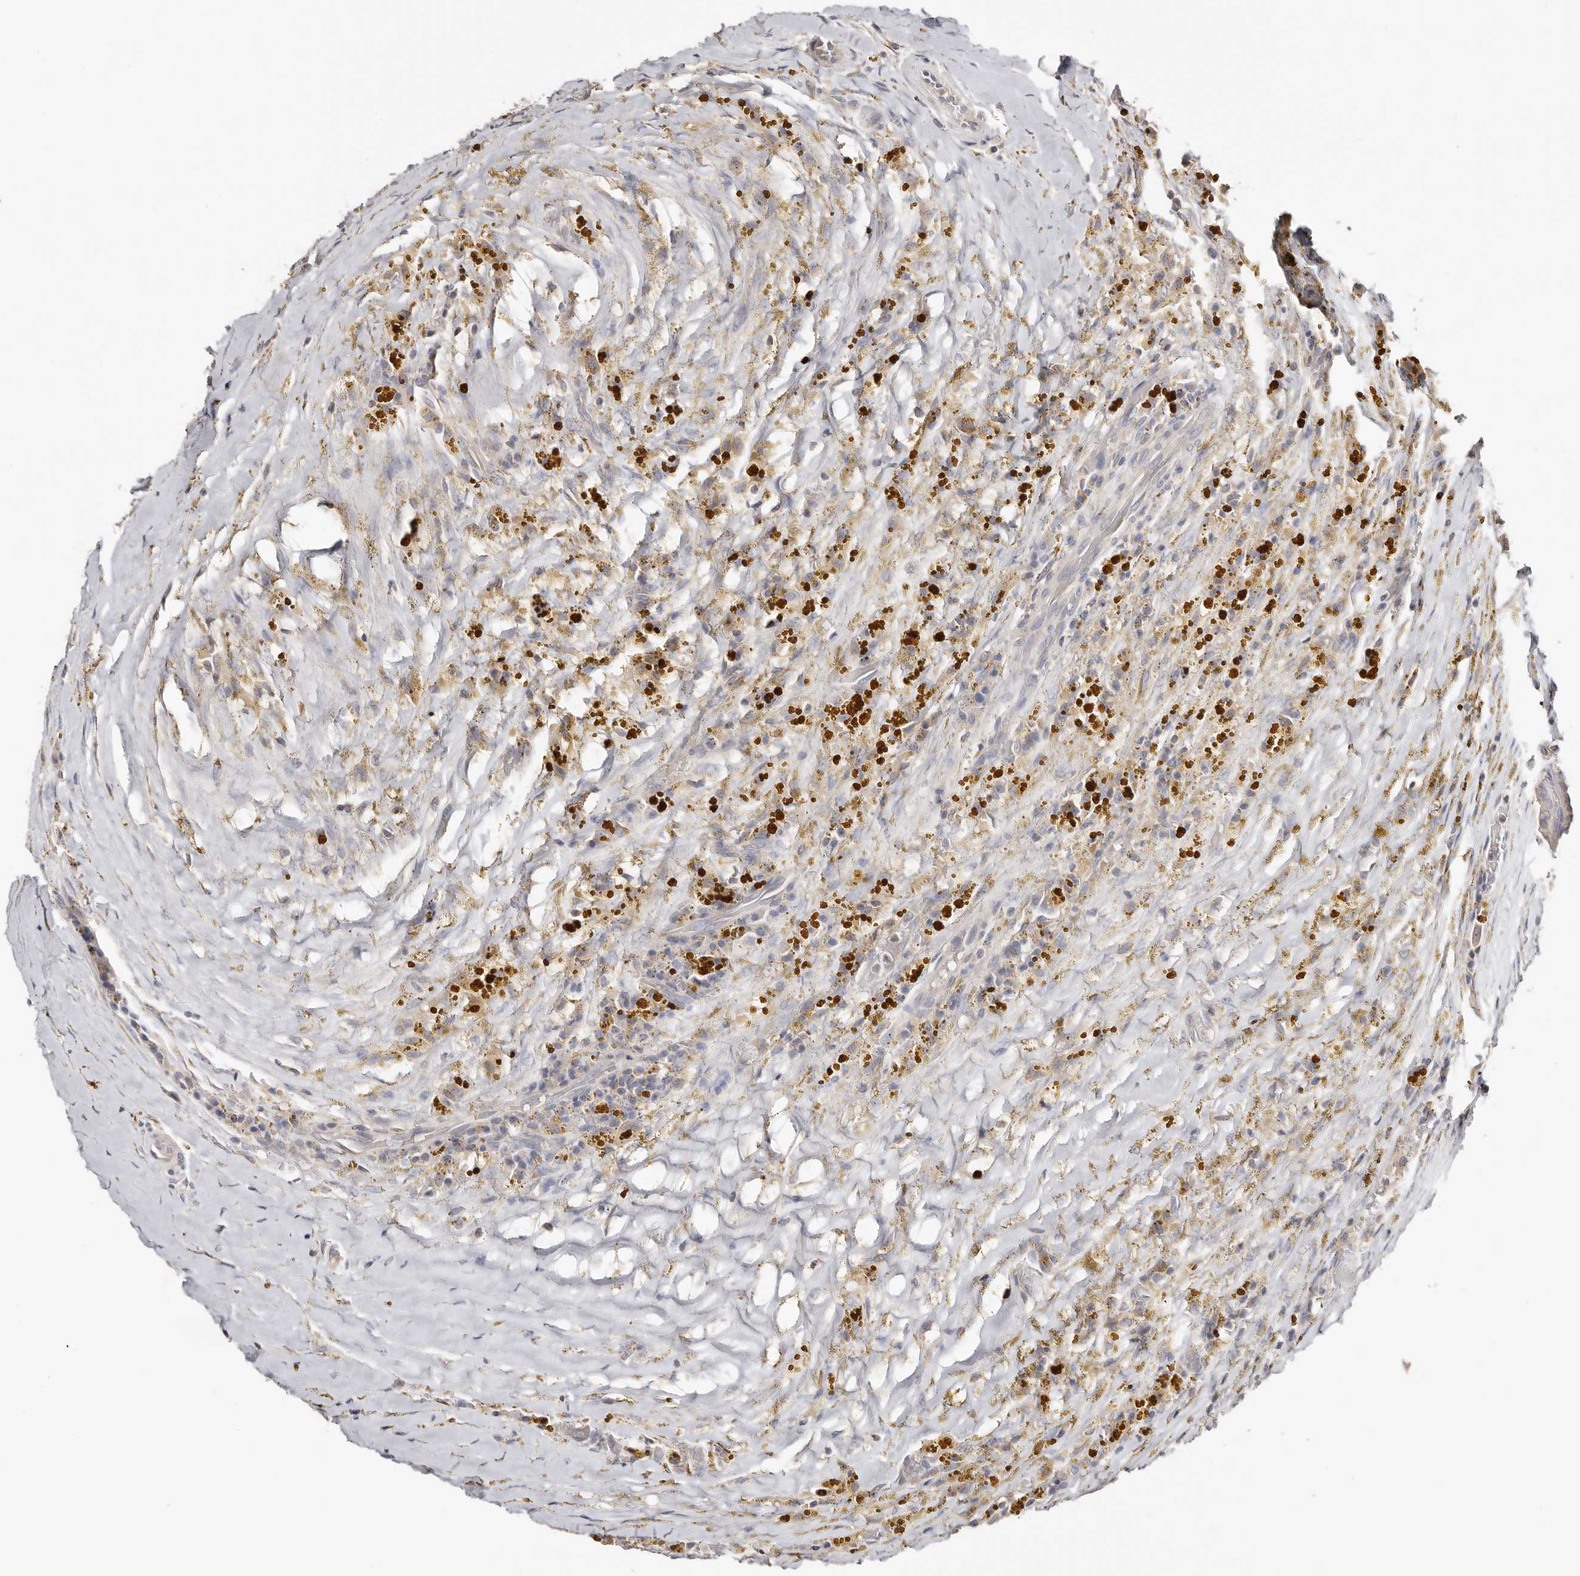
{"staining": {"intensity": "negative", "quantity": "none", "location": "none"}, "tissue": "thyroid cancer", "cell_type": "Tumor cells", "image_type": "cancer", "snomed": [{"axis": "morphology", "description": "Papillary adenocarcinoma, NOS"}, {"axis": "topography", "description": "Thyroid gland"}], "caption": "This is an immunohistochemistry (IHC) photomicrograph of human thyroid papillary adenocarcinoma. There is no positivity in tumor cells.", "gene": "S100A14", "patient": {"sex": "male", "age": 77}}